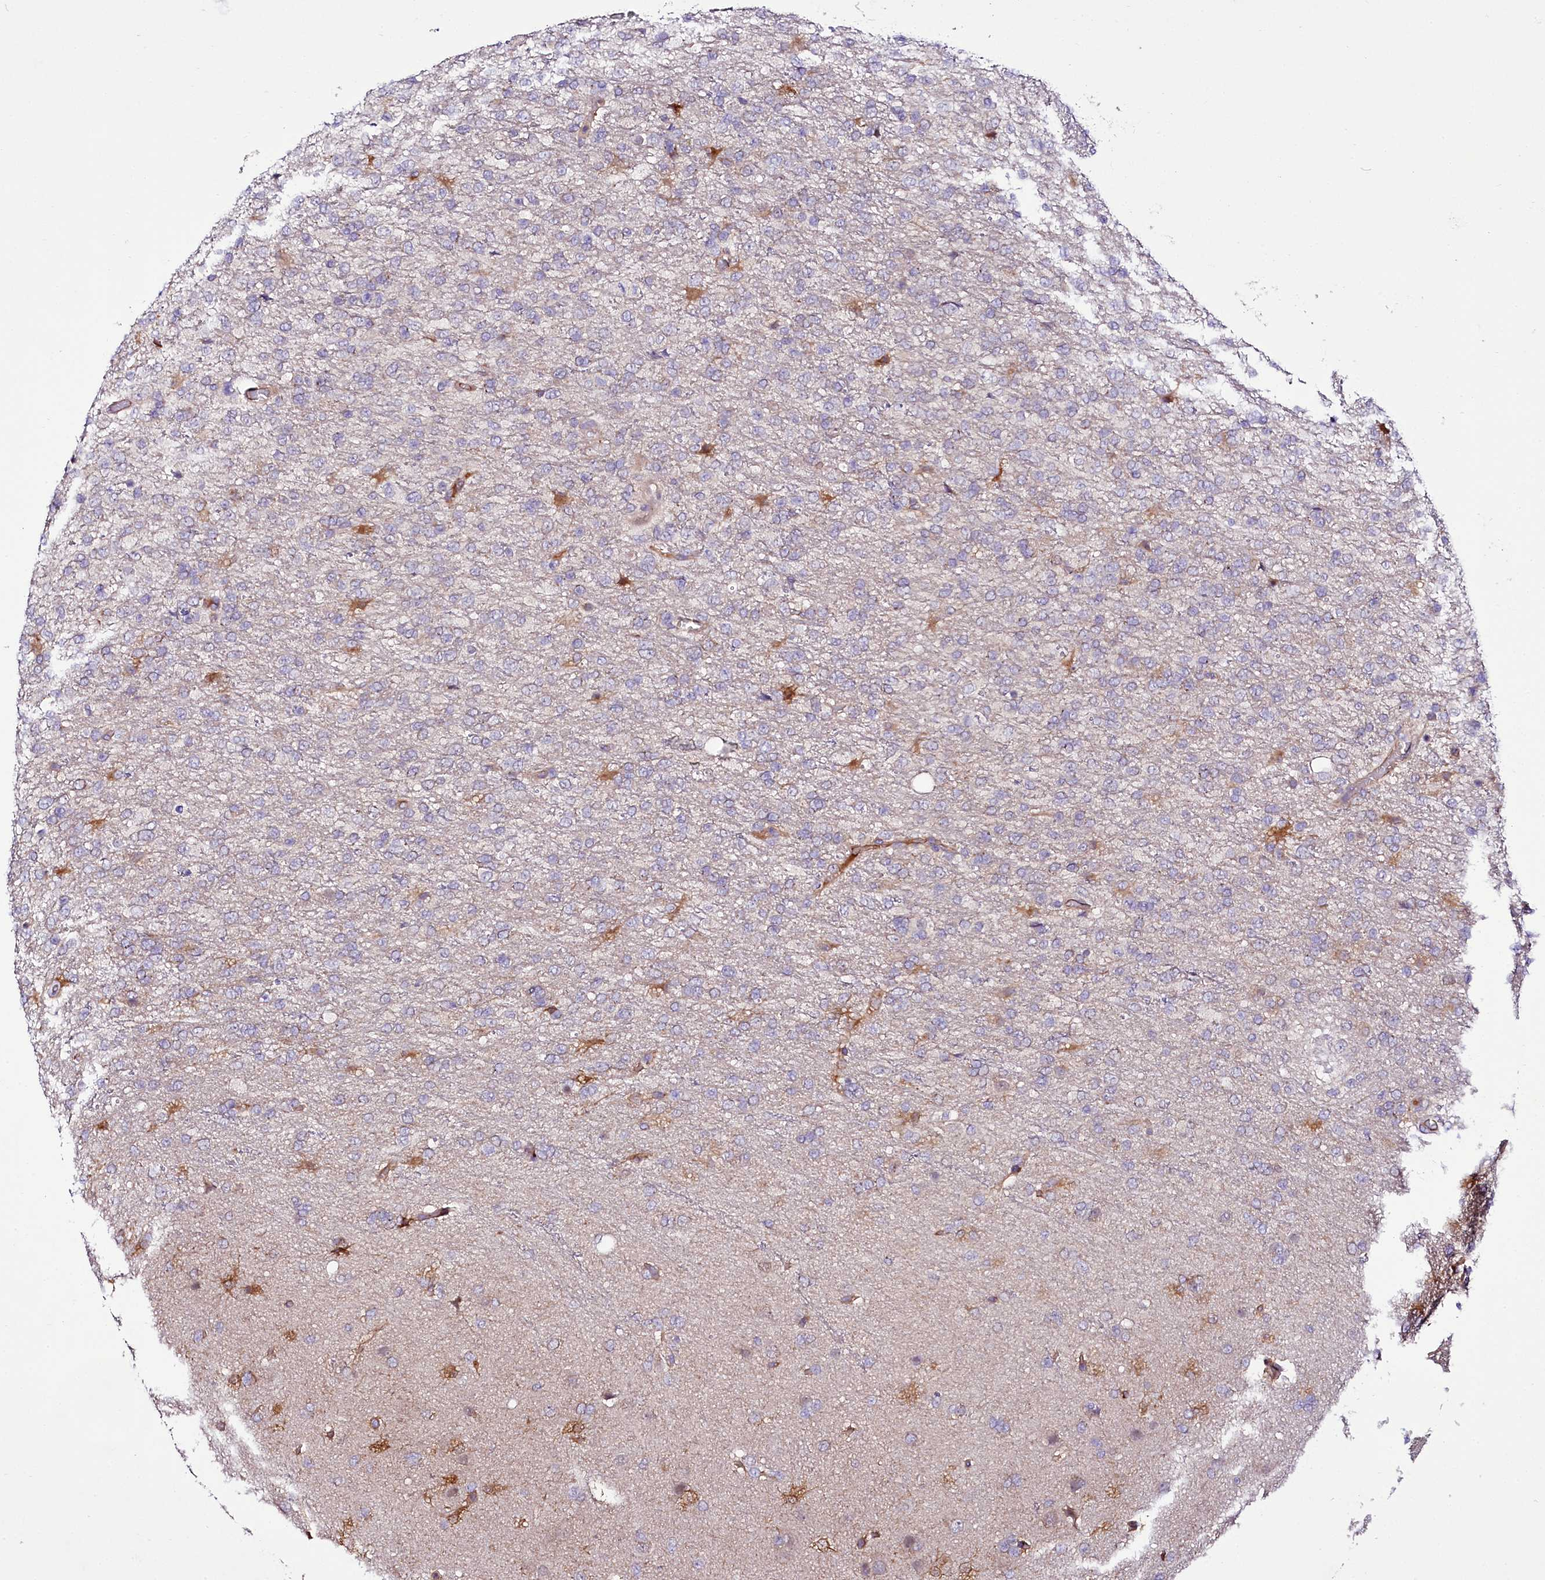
{"staining": {"intensity": "negative", "quantity": "none", "location": "none"}, "tissue": "glioma", "cell_type": "Tumor cells", "image_type": "cancer", "snomed": [{"axis": "morphology", "description": "Glioma, malignant, High grade"}, {"axis": "topography", "description": "Brain"}], "caption": "The IHC micrograph has no significant positivity in tumor cells of malignant glioma (high-grade) tissue.", "gene": "ZC3H12C", "patient": {"sex": "female", "age": 74}}